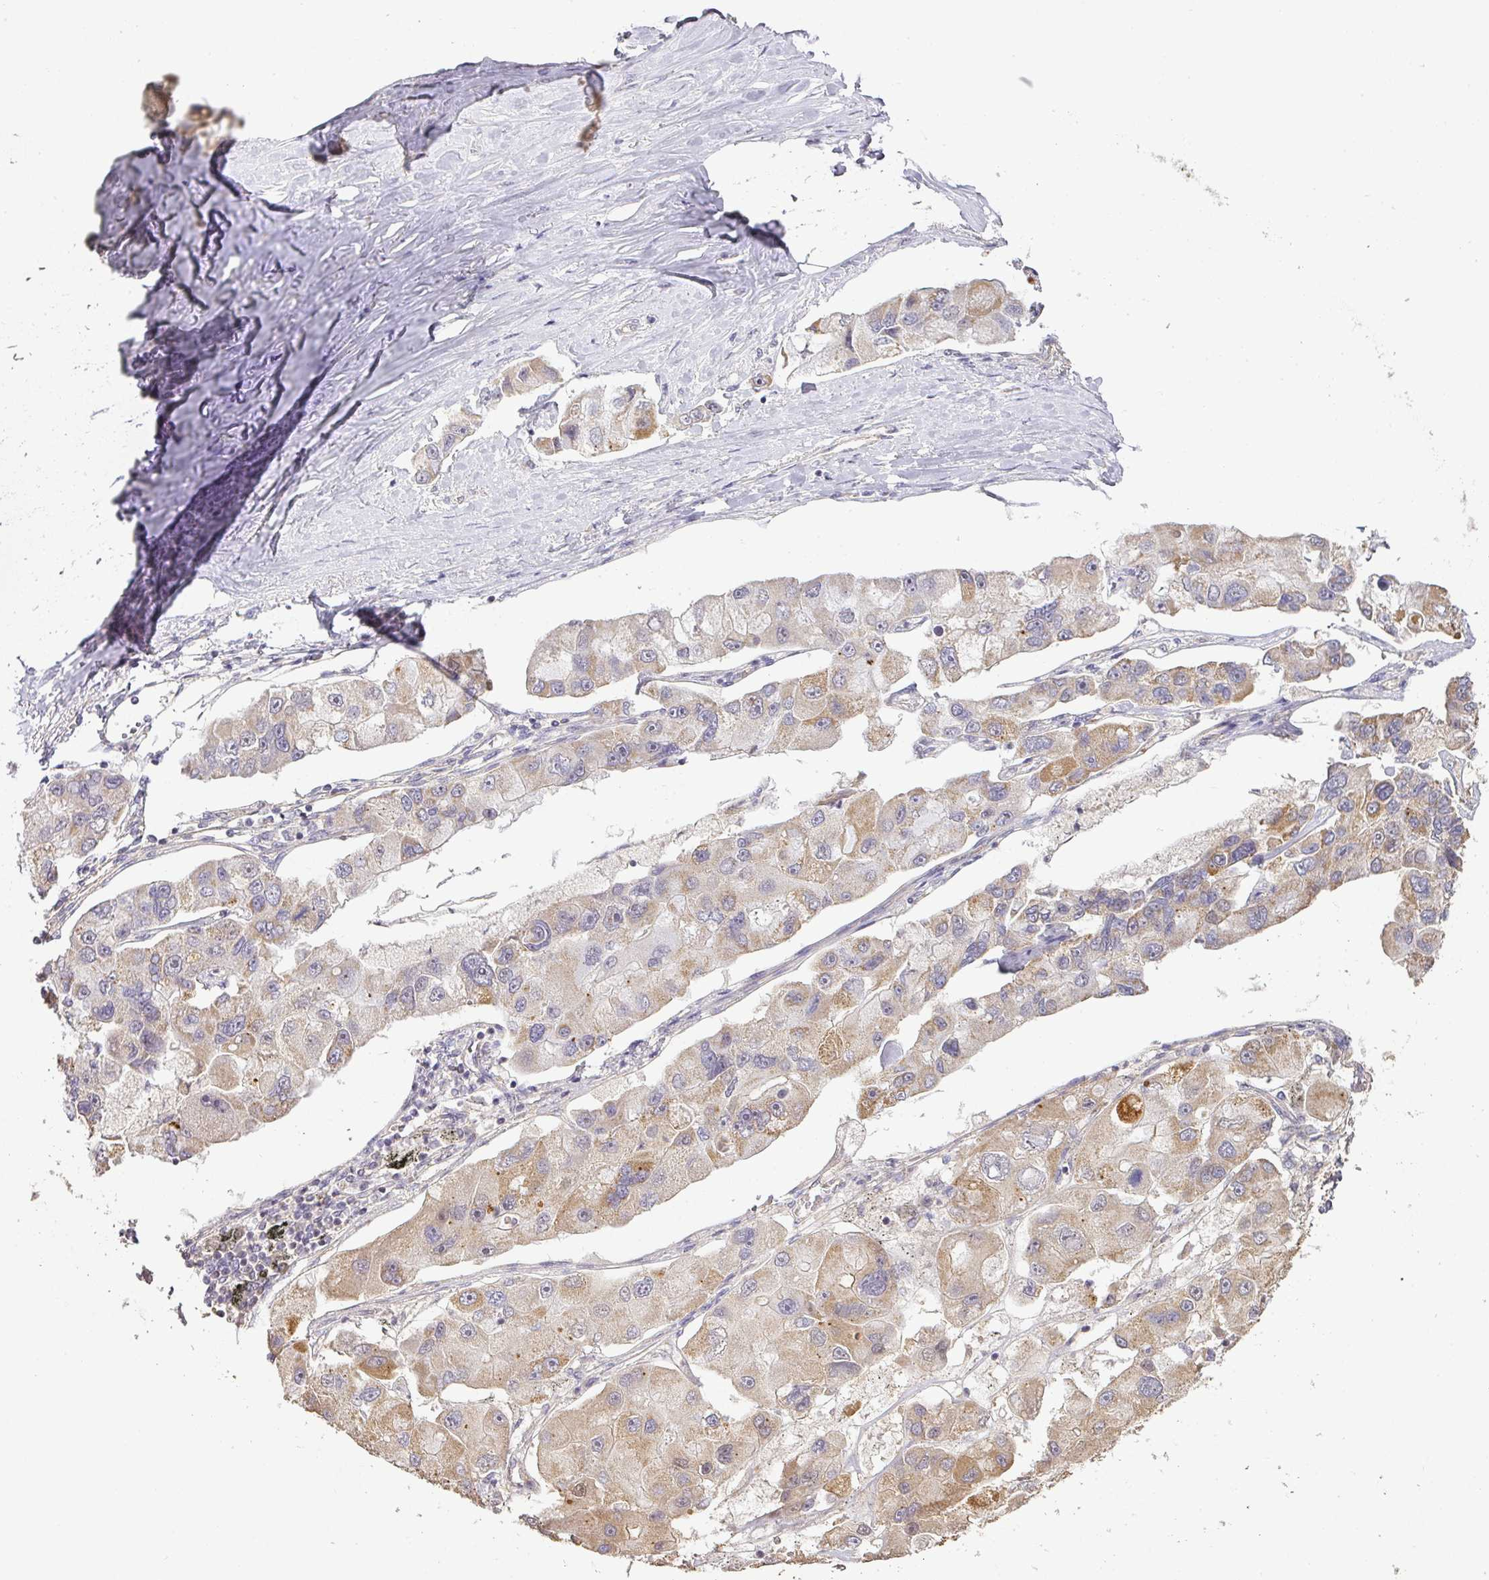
{"staining": {"intensity": "moderate", "quantity": "25%-75%", "location": "cytoplasmic/membranous"}, "tissue": "lung cancer", "cell_type": "Tumor cells", "image_type": "cancer", "snomed": [{"axis": "morphology", "description": "Adenocarcinoma, NOS"}, {"axis": "topography", "description": "Lung"}], "caption": "Protein staining of lung adenocarcinoma tissue exhibits moderate cytoplasmic/membranous positivity in about 25%-75% of tumor cells. (Brightfield microscopy of DAB IHC at high magnification).", "gene": "MYOM2", "patient": {"sex": "female", "age": 54}}